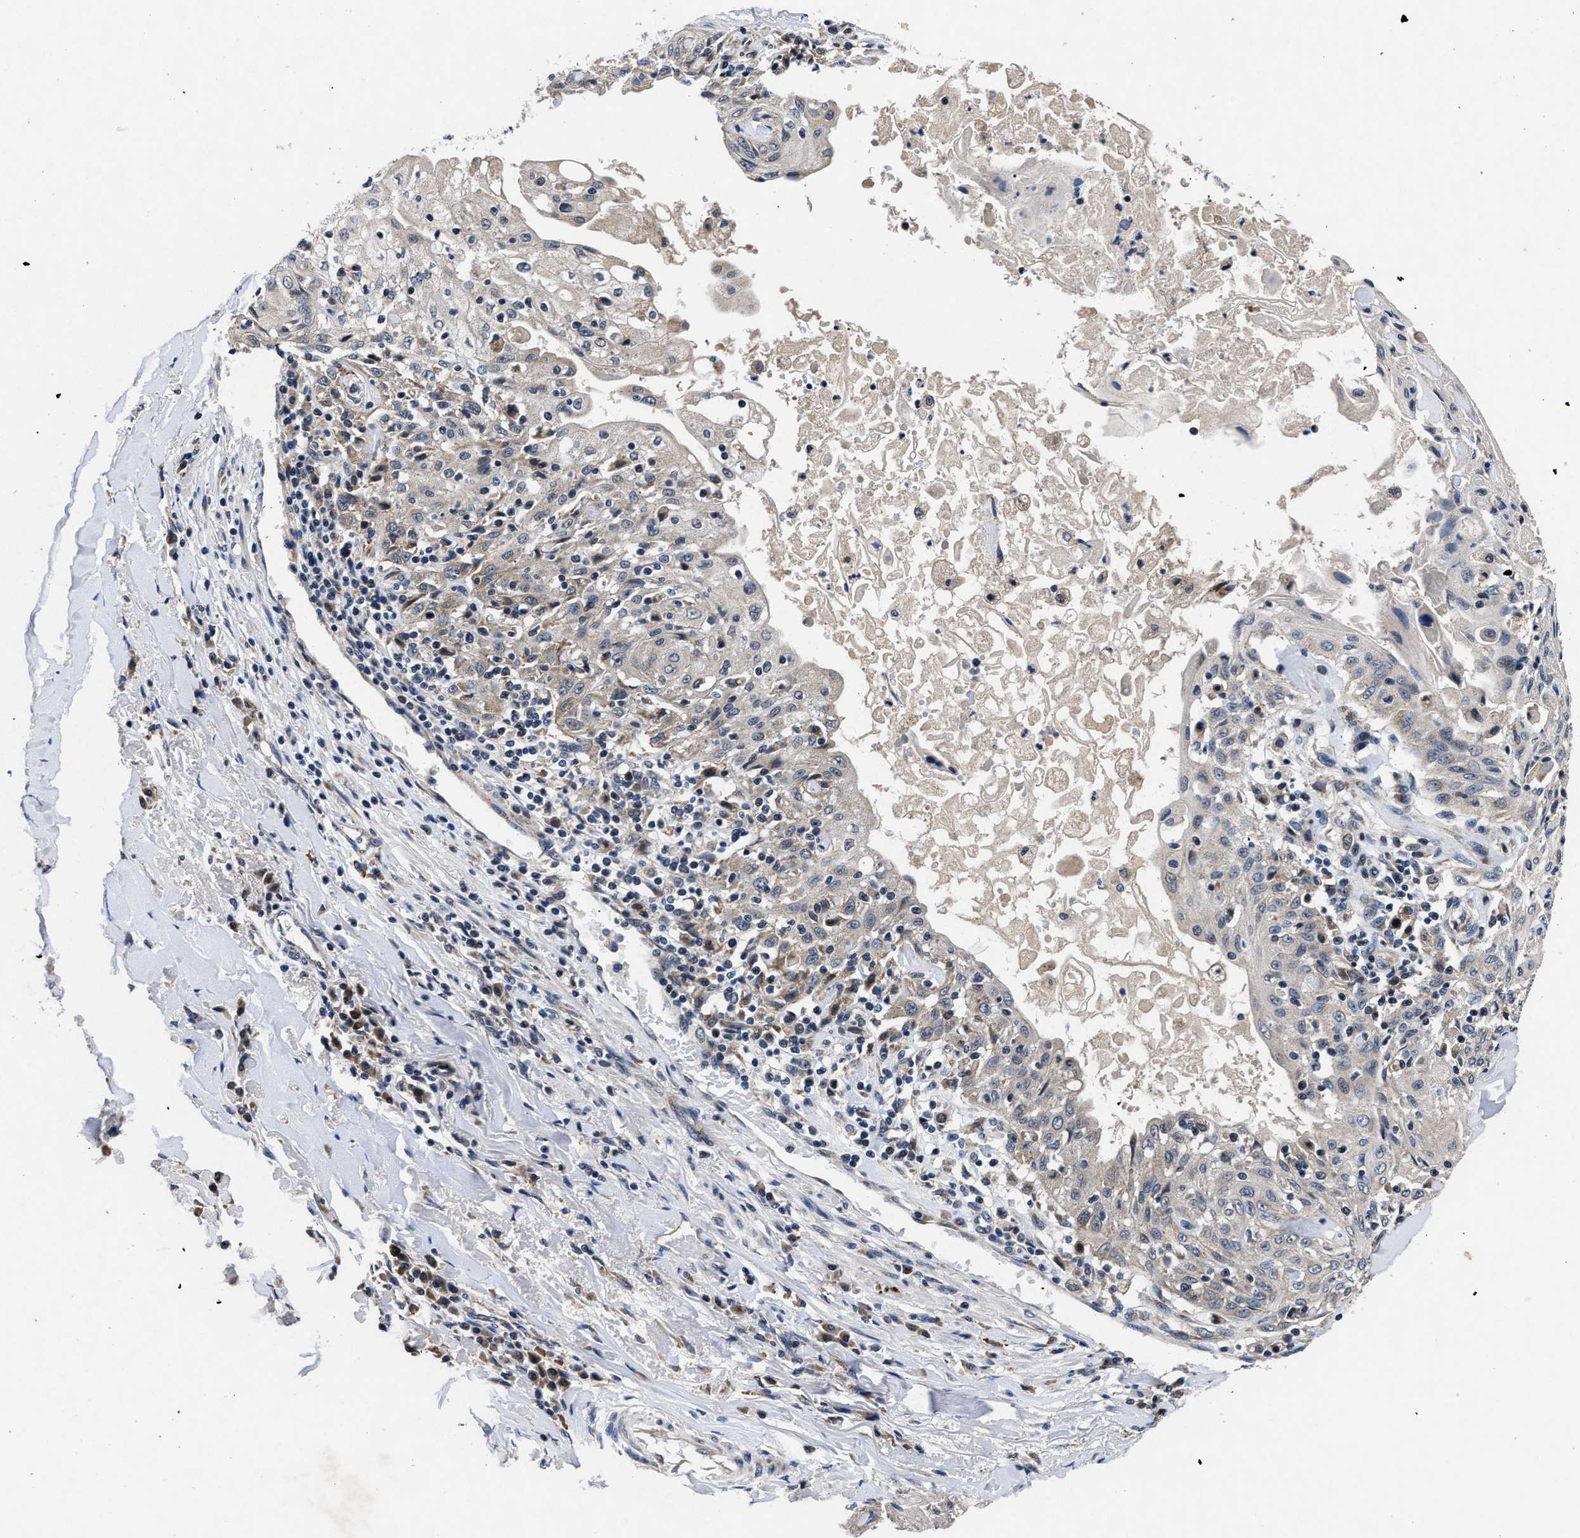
{"staining": {"intensity": "negative", "quantity": "none", "location": "none"}, "tissue": "skin cancer", "cell_type": "Tumor cells", "image_type": "cancer", "snomed": [{"axis": "morphology", "description": "Squamous cell carcinoma, NOS"}, {"axis": "morphology", "description": "Squamous cell carcinoma, metastatic, NOS"}, {"axis": "topography", "description": "Skin"}, {"axis": "topography", "description": "Lymph node"}], "caption": "Tumor cells are negative for brown protein staining in skin cancer.", "gene": "TMEM53", "patient": {"sex": "male", "age": 75}}